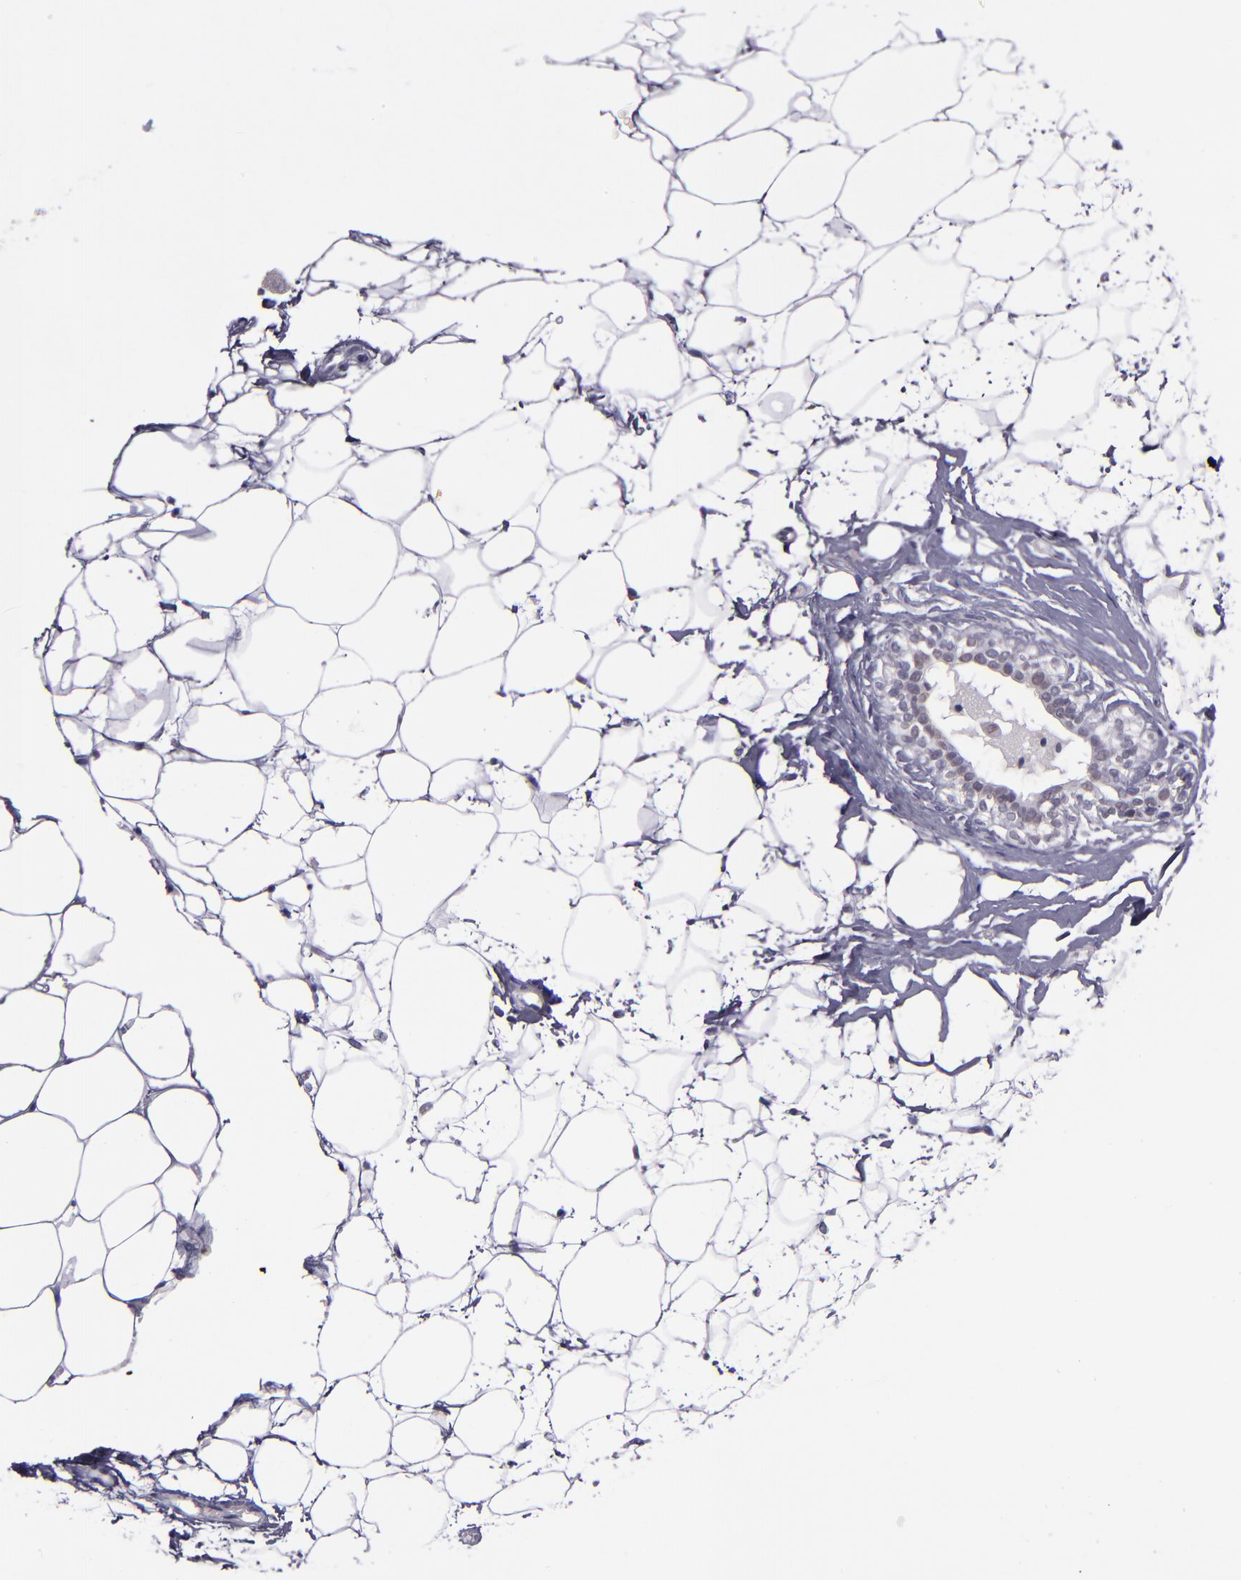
{"staining": {"intensity": "negative", "quantity": "none", "location": "none"}, "tissue": "adipose tissue", "cell_type": "Adipocytes", "image_type": "normal", "snomed": [{"axis": "morphology", "description": "Normal tissue, NOS"}, {"axis": "topography", "description": "Breast"}], "caption": "Immunohistochemical staining of normal human adipose tissue shows no significant staining in adipocytes. (IHC, brightfield microscopy, high magnification).", "gene": "CEBPE", "patient": {"sex": "female", "age": 22}}